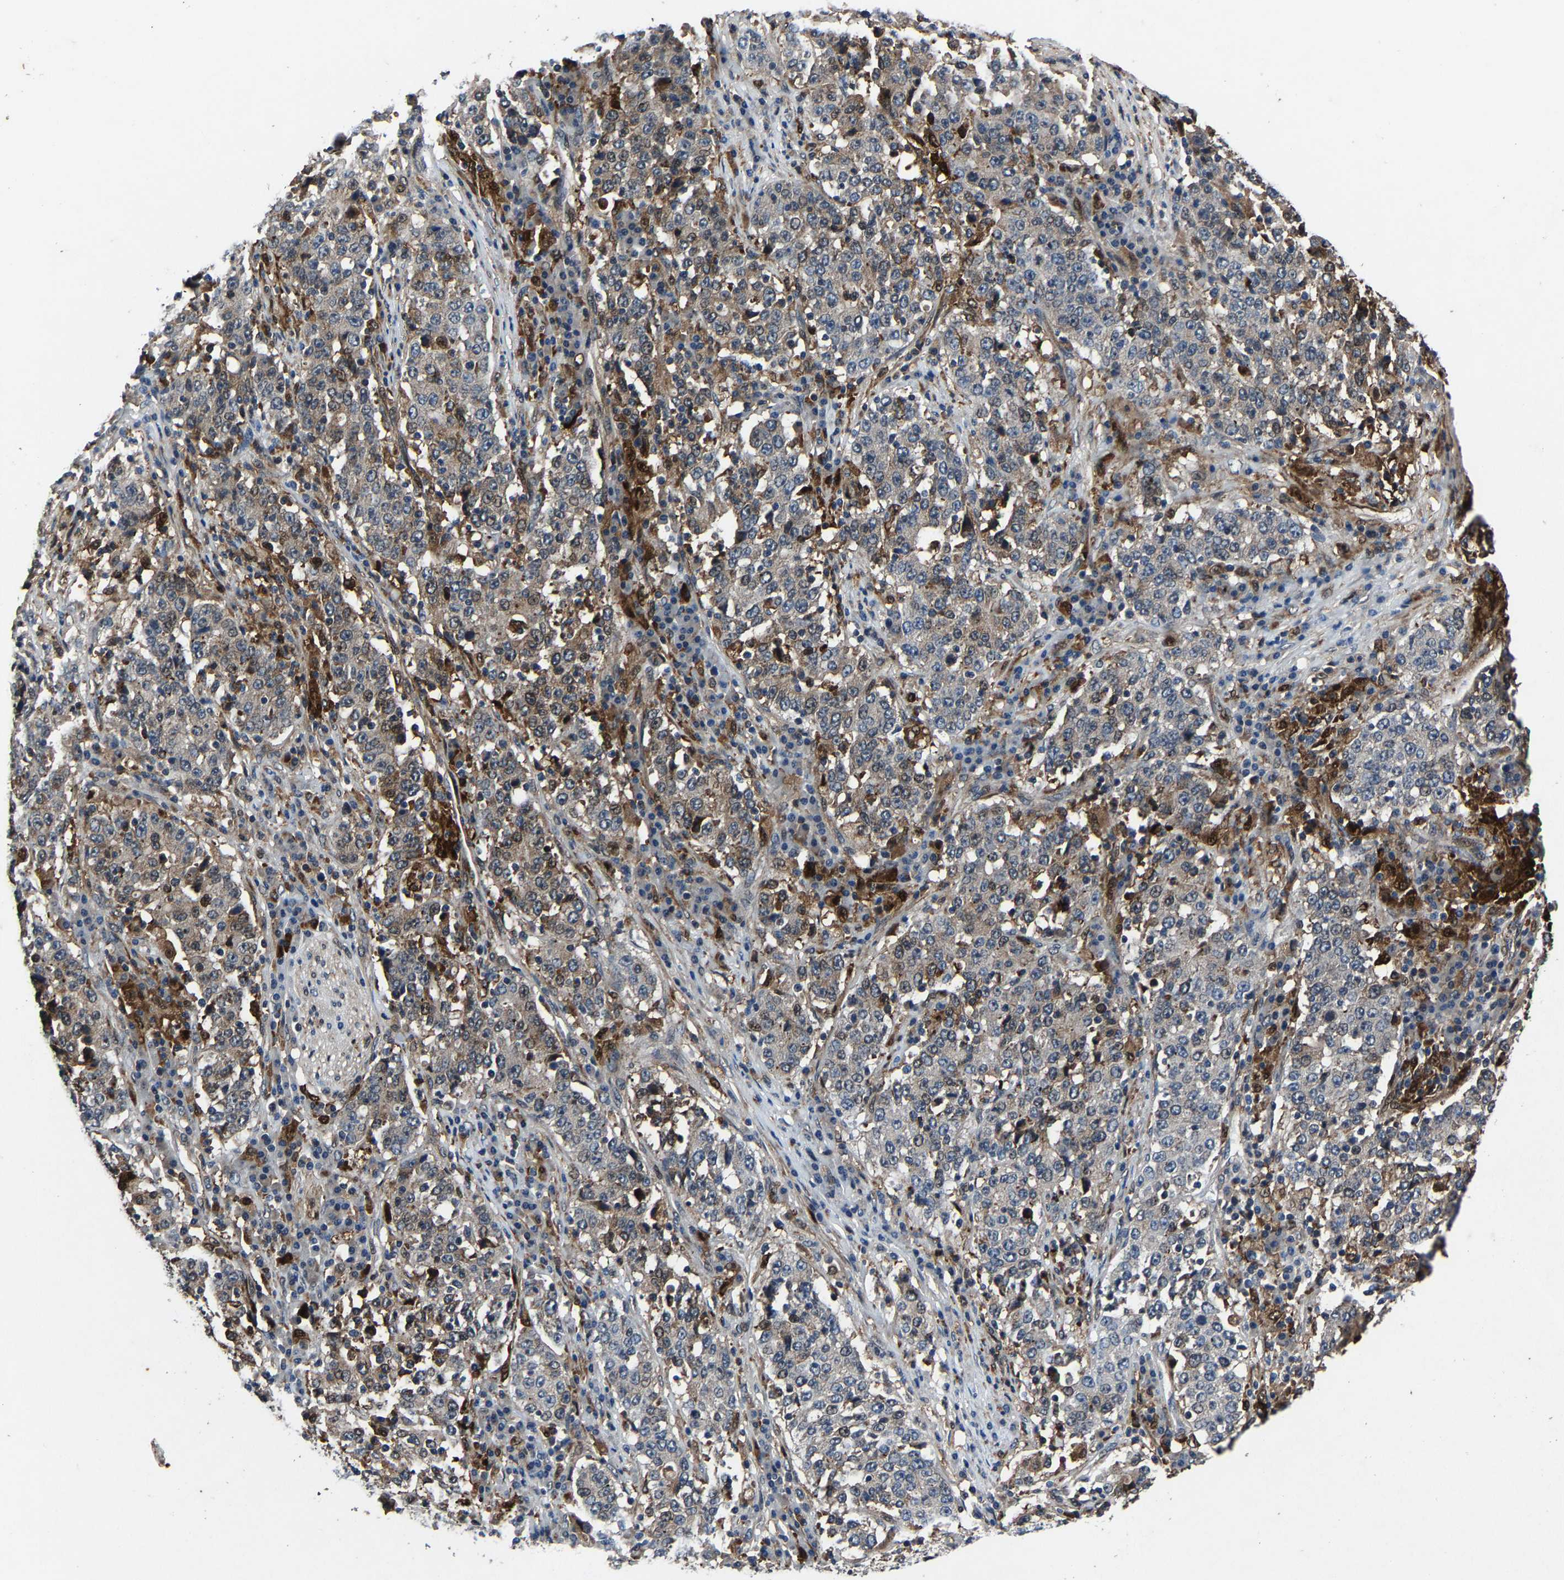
{"staining": {"intensity": "weak", "quantity": "25%-75%", "location": "cytoplasmic/membranous"}, "tissue": "stomach cancer", "cell_type": "Tumor cells", "image_type": "cancer", "snomed": [{"axis": "morphology", "description": "Adenocarcinoma, NOS"}, {"axis": "topography", "description": "Stomach"}], "caption": "High-power microscopy captured an immunohistochemistry (IHC) micrograph of stomach cancer, revealing weak cytoplasmic/membranous staining in approximately 25%-75% of tumor cells. (DAB IHC with brightfield microscopy, high magnification).", "gene": "PCNX2", "patient": {"sex": "male", "age": 59}}